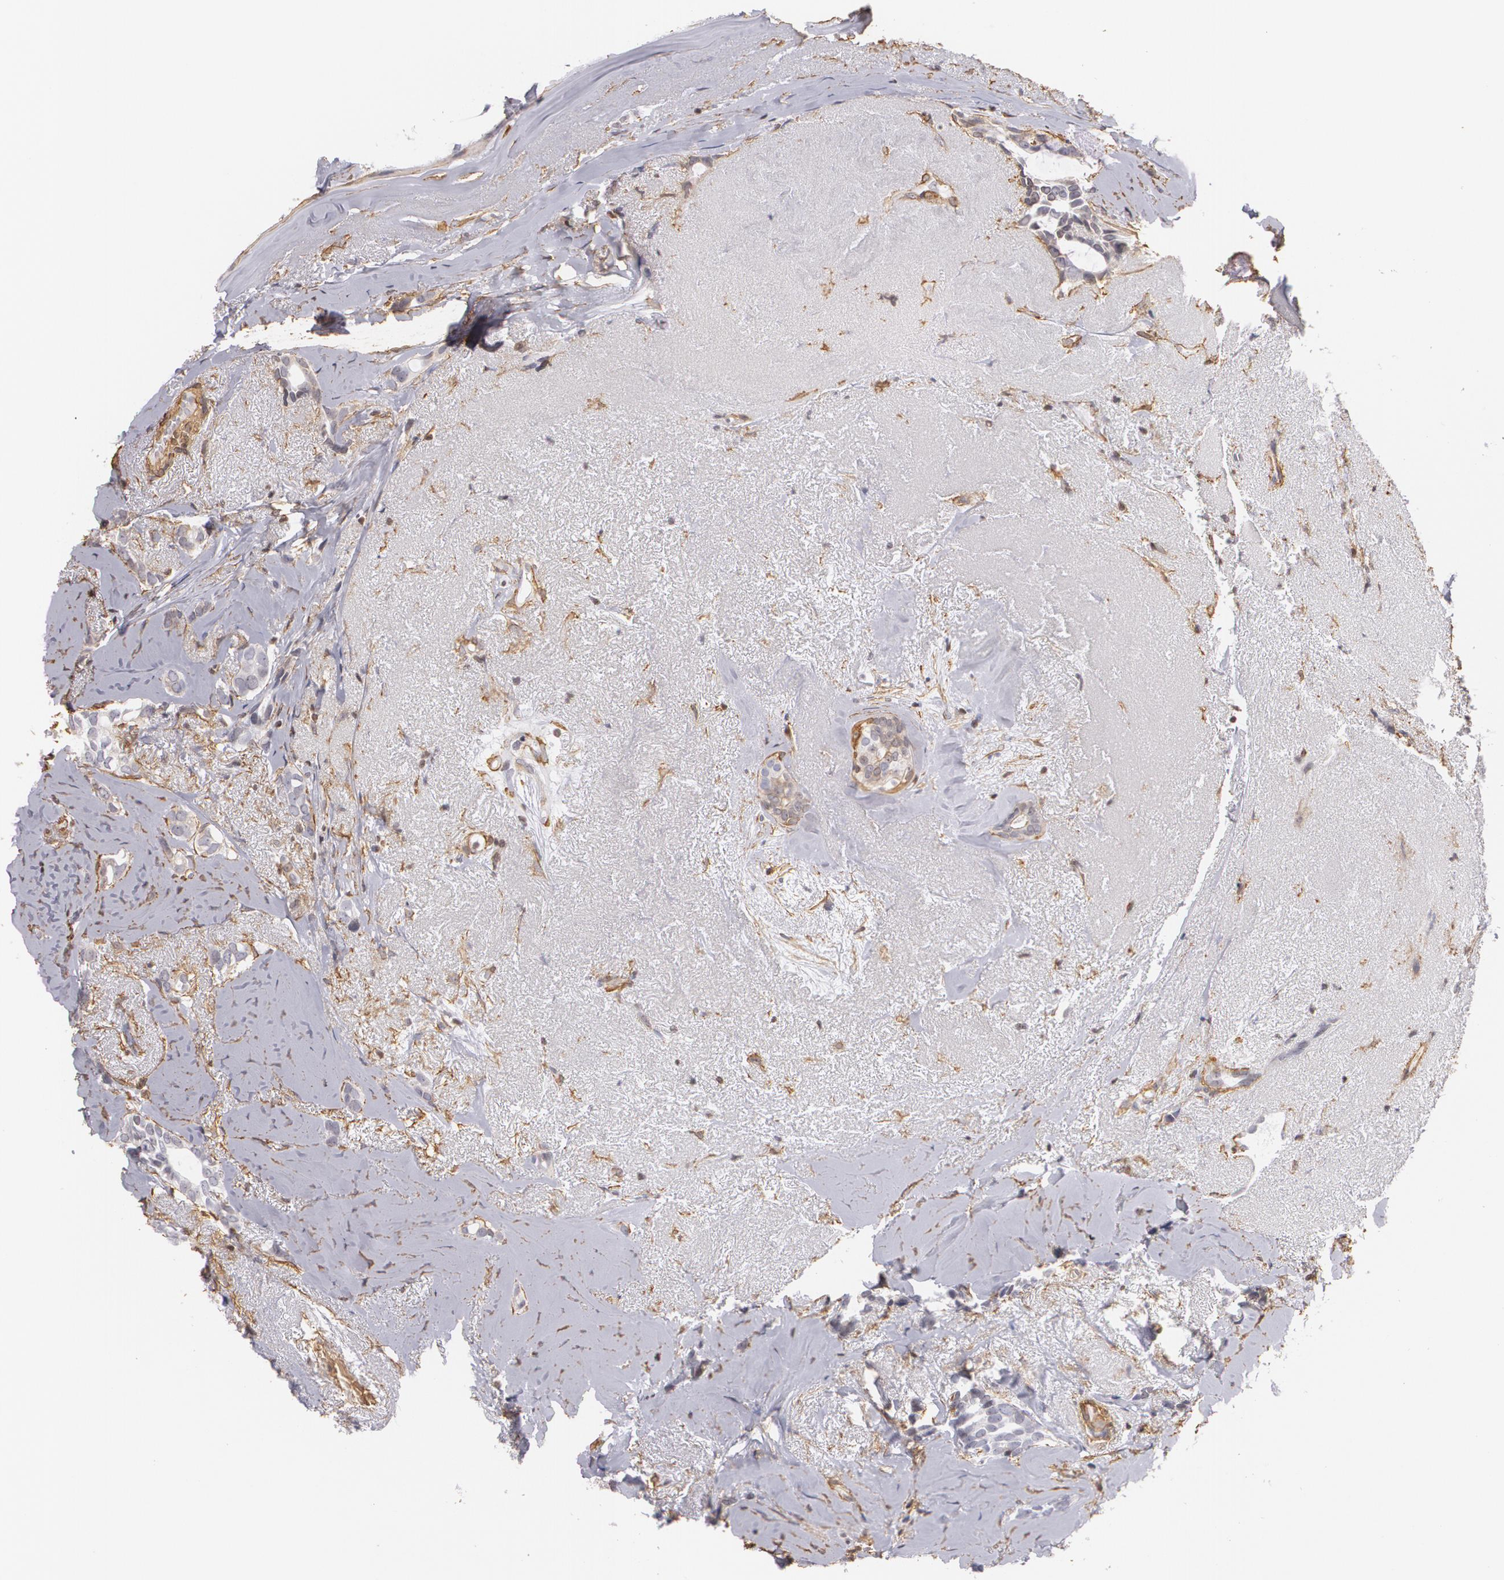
{"staining": {"intensity": "negative", "quantity": "none", "location": "none"}, "tissue": "breast cancer", "cell_type": "Tumor cells", "image_type": "cancer", "snomed": [{"axis": "morphology", "description": "Duct carcinoma"}, {"axis": "topography", "description": "Breast"}], "caption": "Breast cancer (infiltrating ductal carcinoma) stained for a protein using immunohistochemistry shows no staining tumor cells.", "gene": "VAMP1", "patient": {"sex": "female", "age": 54}}